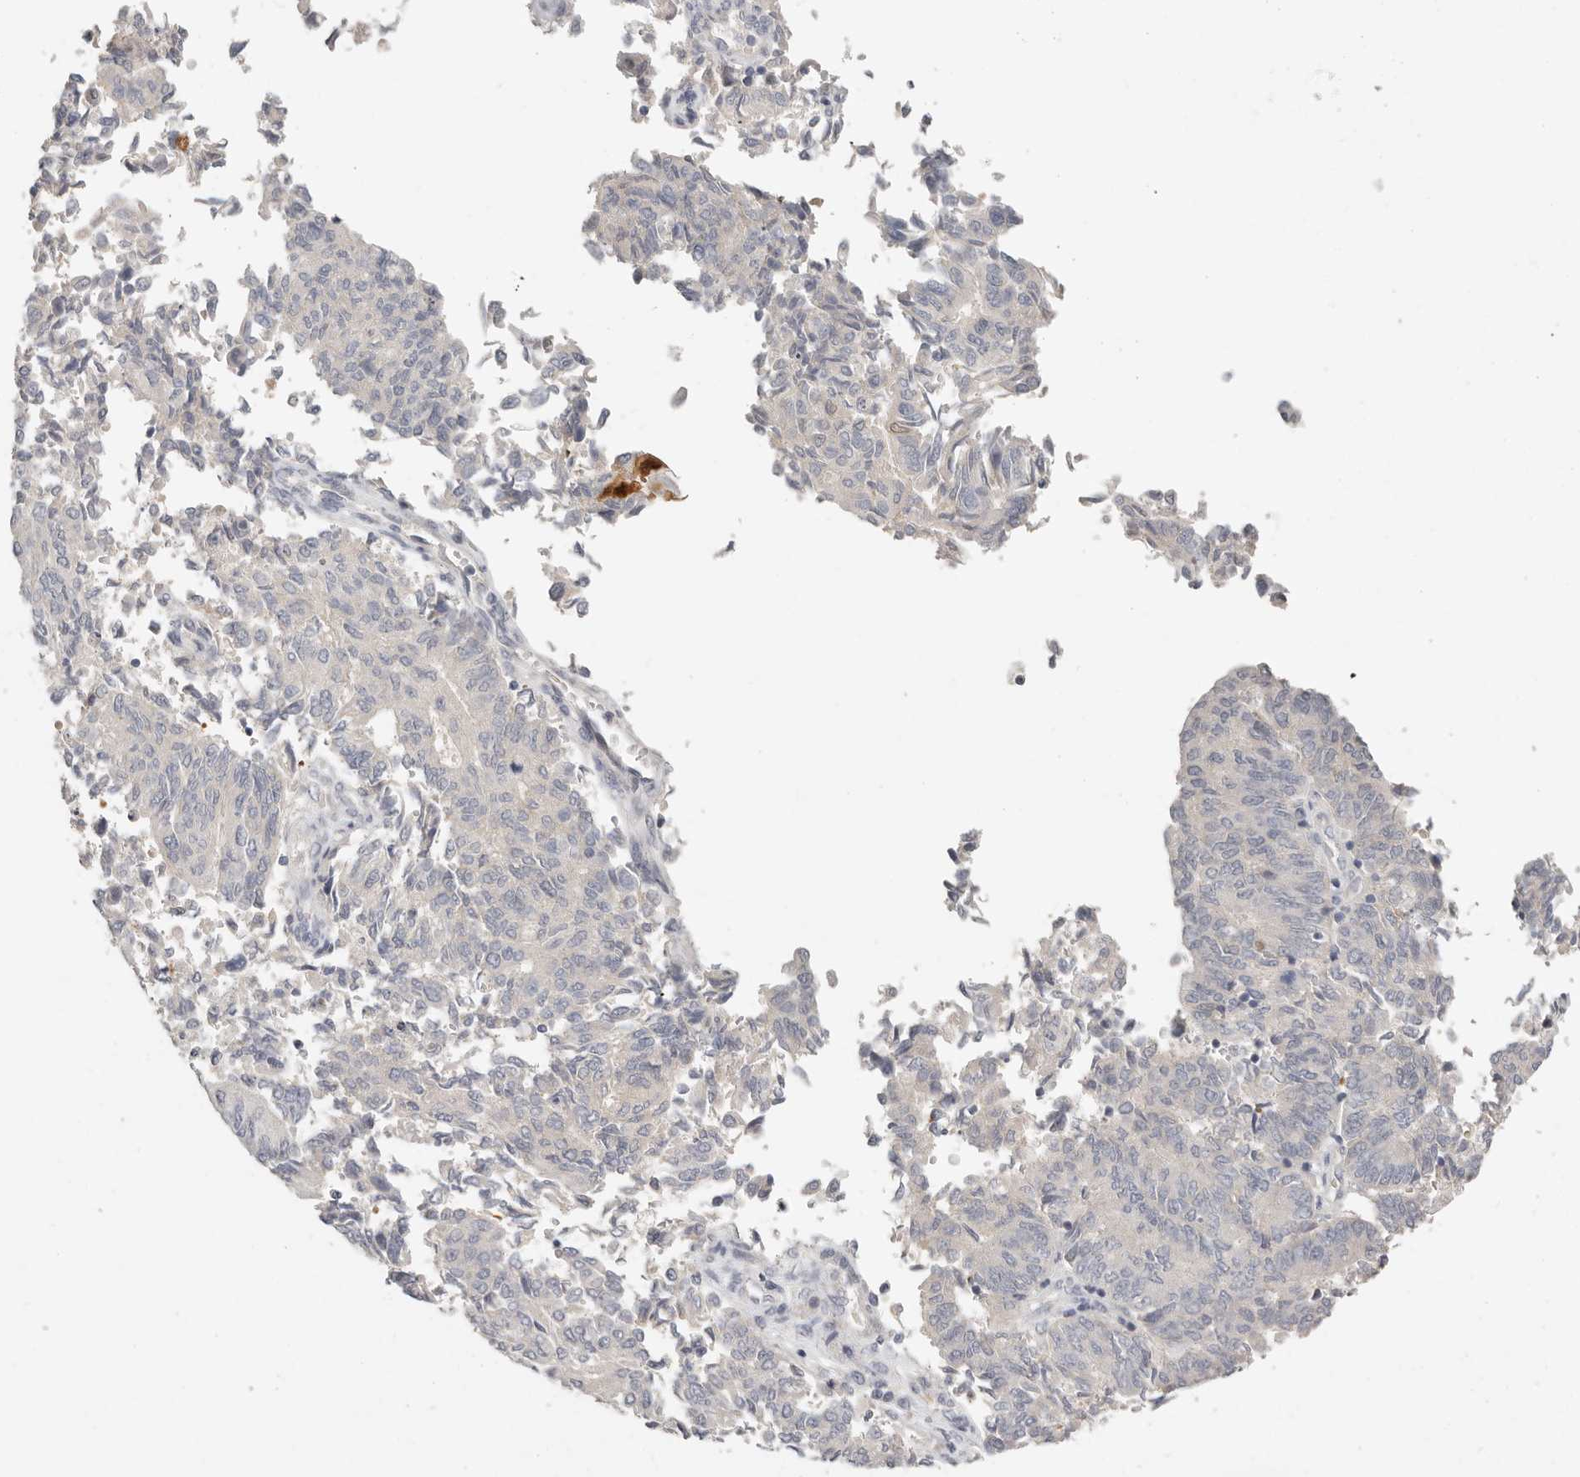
{"staining": {"intensity": "negative", "quantity": "none", "location": "none"}, "tissue": "endometrial cancer", "cell_type": "Tumor cells", "image_type": "cancer", "snomed": [{"axis": "morphology", "description": "Adenocarcinoma, NOS"}, {"axis": "topography", "description": "Endometrium"}], "caption": "Immunohistochemistry histopathology image of human endometrial cancer stained for a protein (brown), which displays no staining in tumor cells.", "gene": "TMEM63B", "patient": {"sex": "female", "age": 80}}